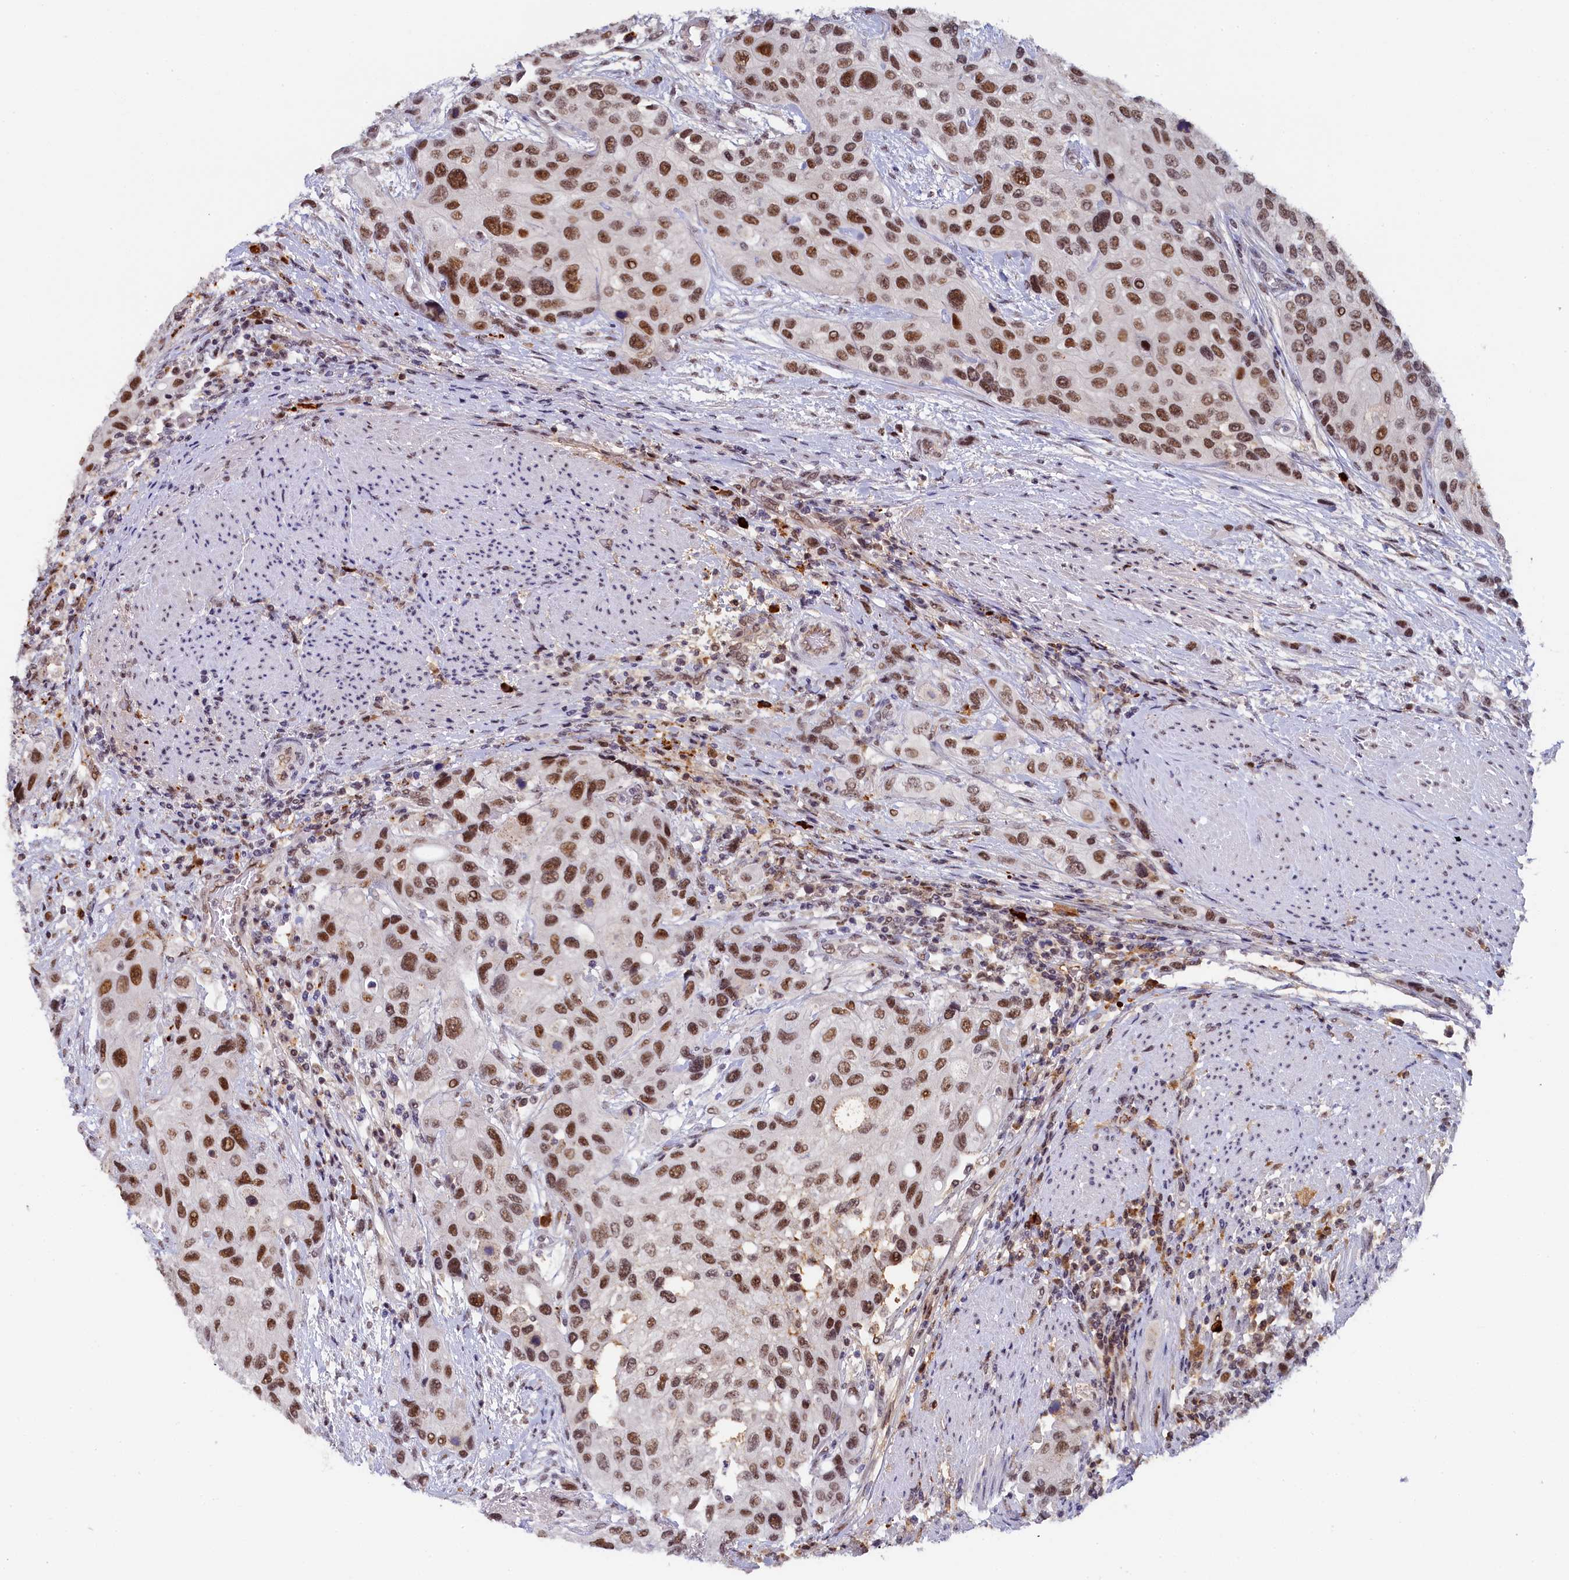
{"staining": {"intensity": "moderate", "quantity": ">75%", "location": "nuclear"}, "tissue": "urothelial cancer", "cell_type": "Tumor cells", "image_type": "cancer", "snomed": [{"axis": "morphology", "description": "Normal tissue, NOS"}, {"axis": "morphology", "description": "Urothelial carcinoma, High grade"}, {"axis": "topography", "description": "Vascular tissue"}, {"axis": "topography", "description": "Urinary bladder"}], "caption": "Human urothelial cancer stained with a protein marker reveals moderate staining in tumor cells.", "gene": "INTS14", "patient": {"sex": "female", "age": 56}}